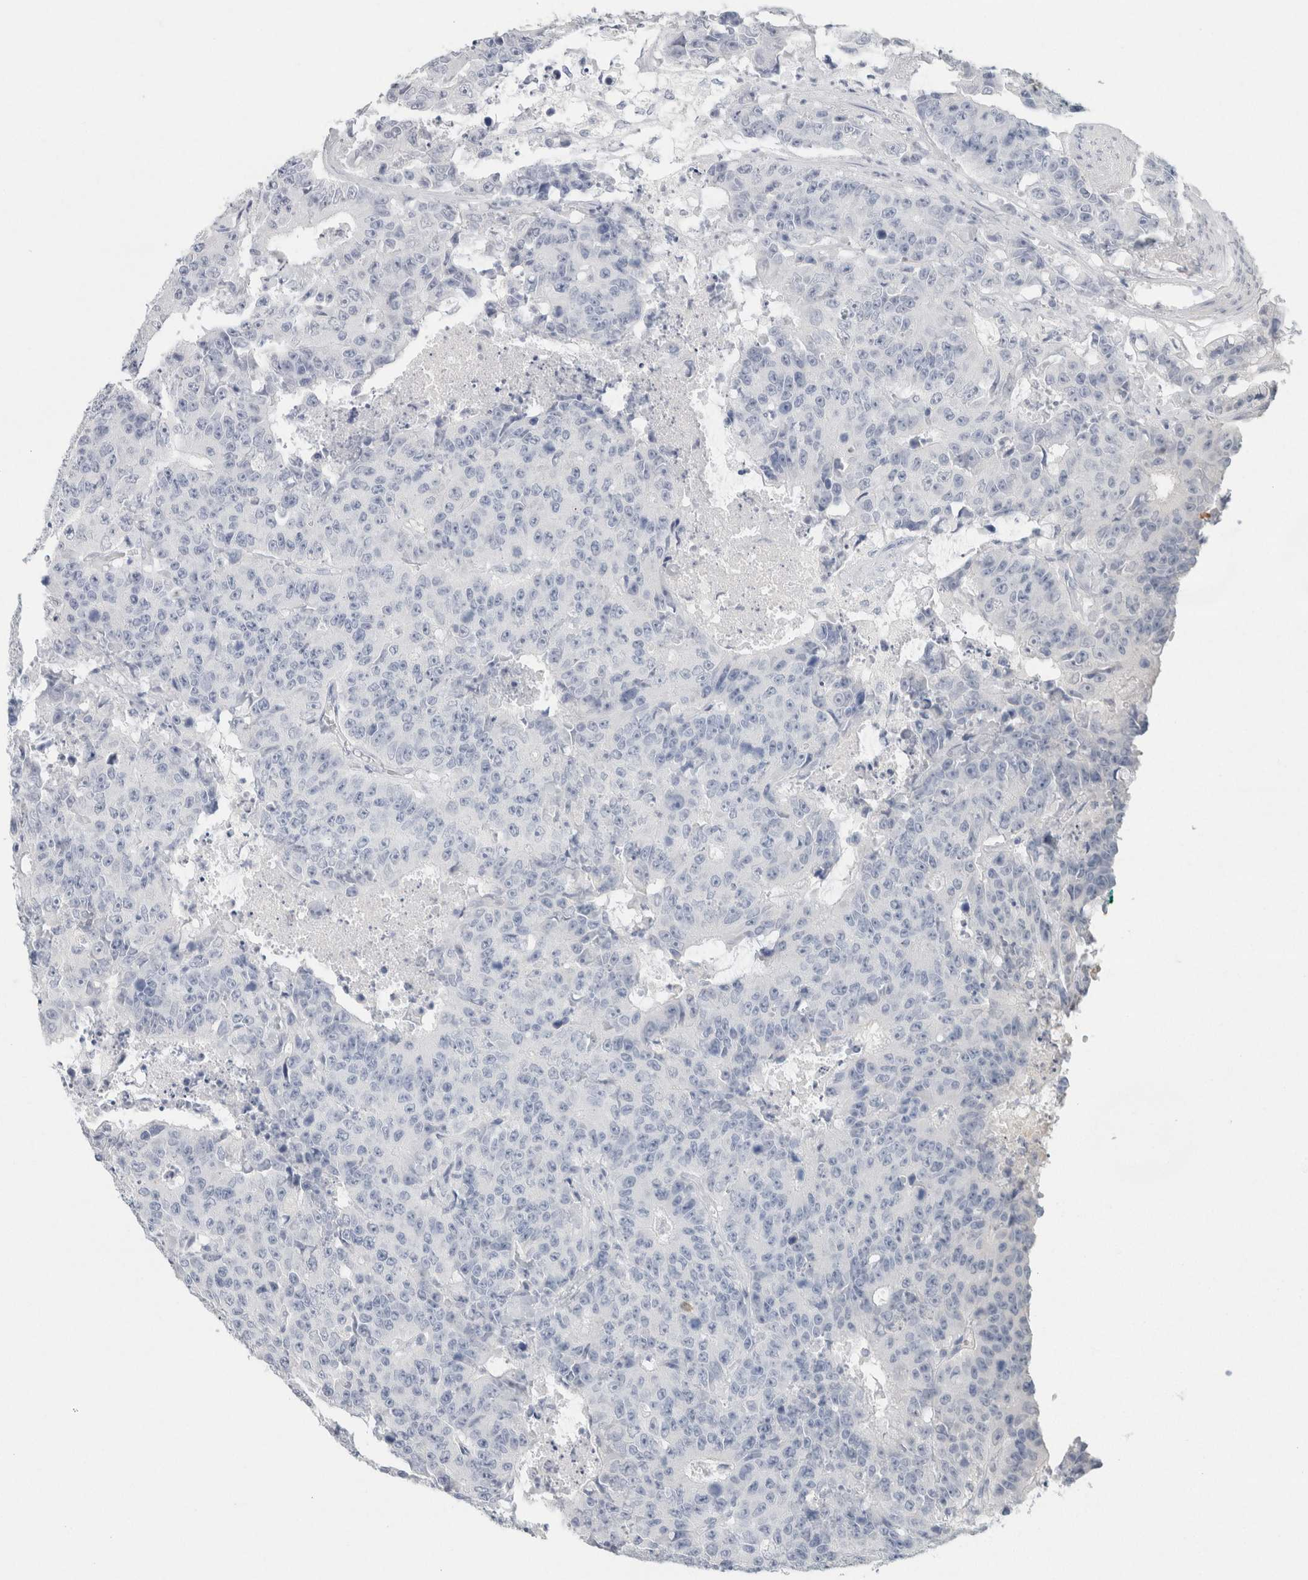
{"staining": {"intensity": "negative", "quantity": "none", "location": "none"}, "tissue": "colorectal cancer", "cell_type": "Tumor cells", "image_type": "cancer", "snomed": [{"axis": "morphology", "description": "Adenocarcinoma, NOS"}, {"axis": "topography", "description": "Colon"}], "caption": "This is an immunohistochemistry (IHC) photomicrograph of colorectal cancer. There is no positivity in tumor cells.", "gene": "IL6", "patient": {"sex": "female", "age": 86}}